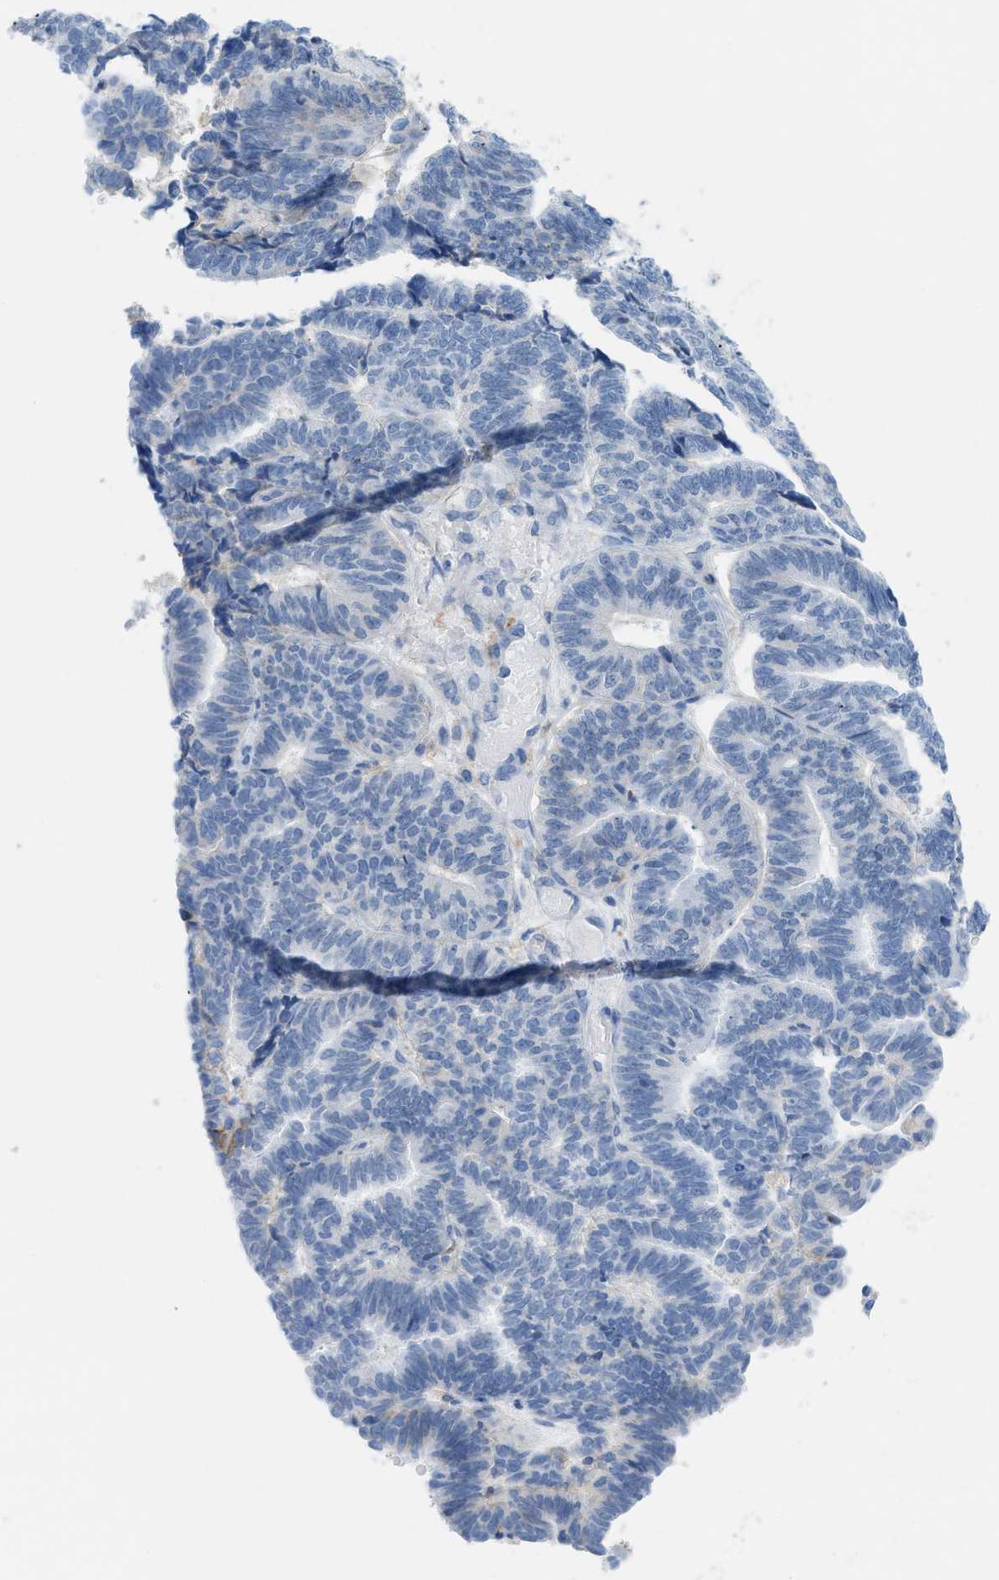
{"staining": {"intensity": "negative", "quantity": "none", "location": "none"}, "tissue": "endometrial cancer", "cell_type": "Tumor cells", "image_type": "cancer", "snomed": [{"axis": "morphology", "description": "Adenocarcinoma, NOS"}, {"axis": "topography", "description": "Endometrium"}], "caption": "There is no significant staining in tumor cells of endometrial adenocarcinoma.", "gene": "SLC3A2", "patient": {"sex": "female", "age": 70}}